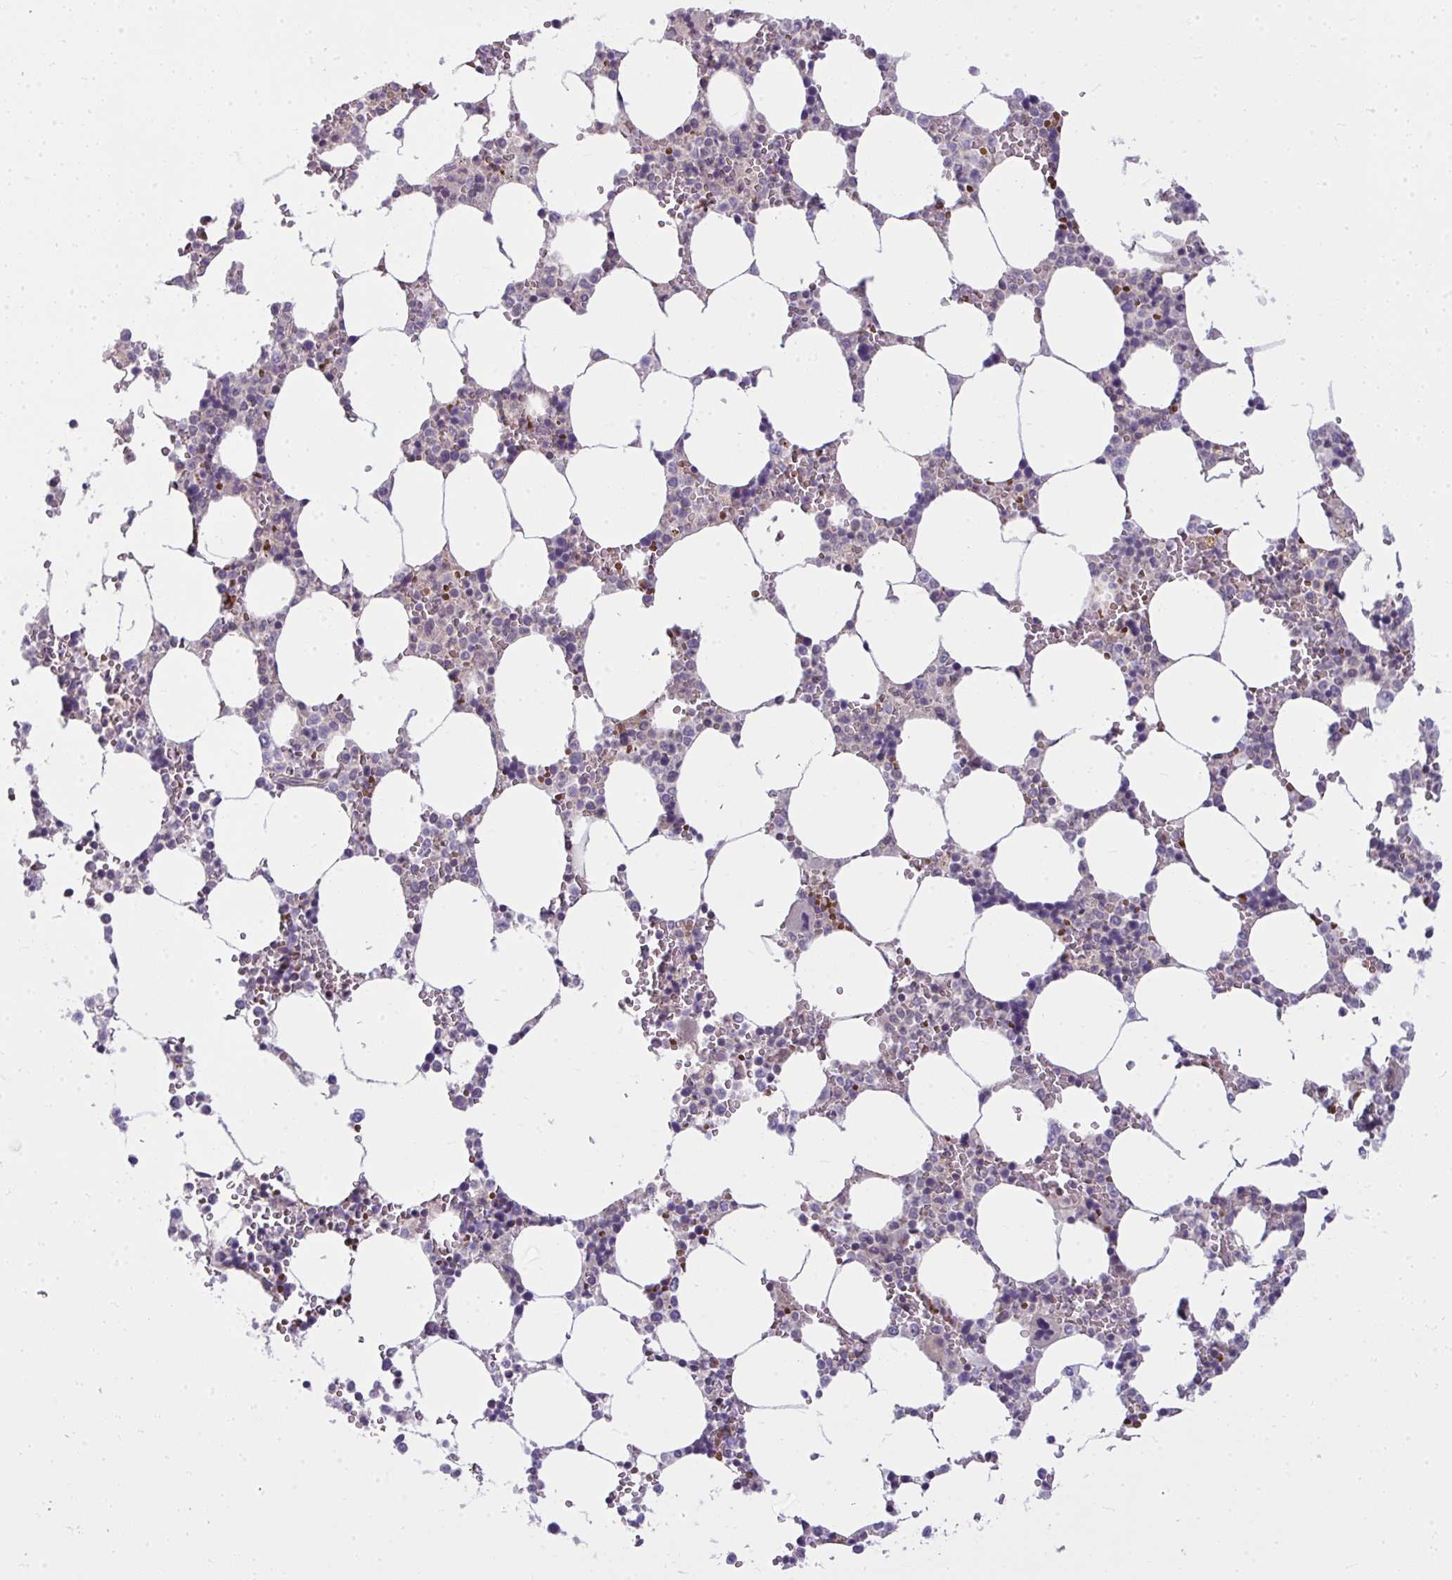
{"staining": {"intensity": "negative", "quantity": "none", "location": "none"}, "tissue": "bone marrow", "cell_type": "Hematopoietic cells", "image_type": "normal", "snomed": [{"axis": "morphology", "description": "Normal tissue, NOS"}, {"axis": "topography", "description": "Bone marrow"}], "caption": "High power microscopy image of an IHC histopathology image of normal bone marrow, revealing no significant expression in hematopoietic cells.", "gene": "SLC14A1", "patient": {"sex": "male", "age": 64}}